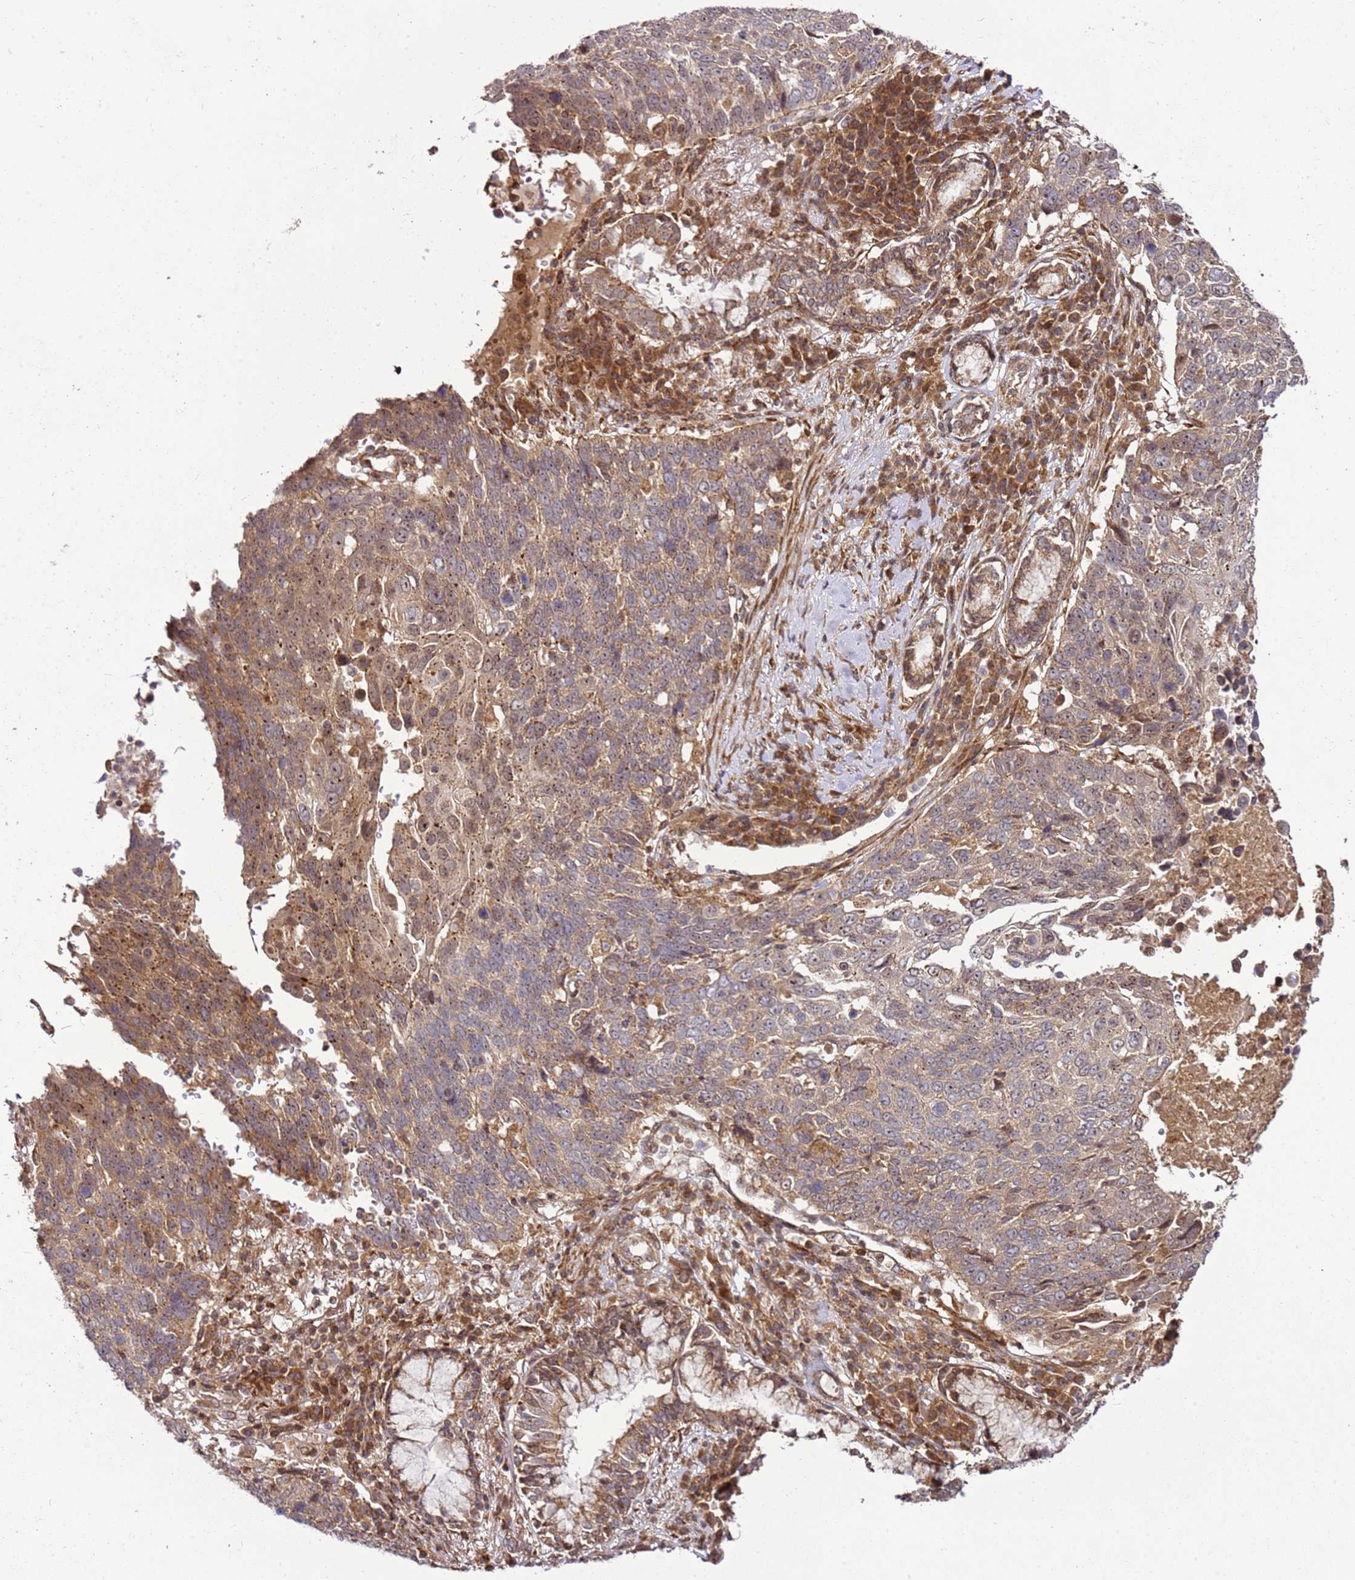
{"staining": {"intensity": "moderate", "quantity": ">75%", "location": "cytoplasmic/membranous,nuclear"}, "tissue": "lung cancer", "cell_type": "Tumor cells", "image_type": "cancer", "snomed": [{"axis": "morphology", "description": "Squamous cell carcinoma, NOS"}, {"axis": "topography", "description": "Lung"}], "caption": "The micrograph shows a brown stain indicating the presence of a protein in the cytoplasmic/membranous and nuclear of tumor cells in lung cancer (squamous cell carcinoma).", "gene": "RASA3", "patient": {"sex": "male", "age": 66}}